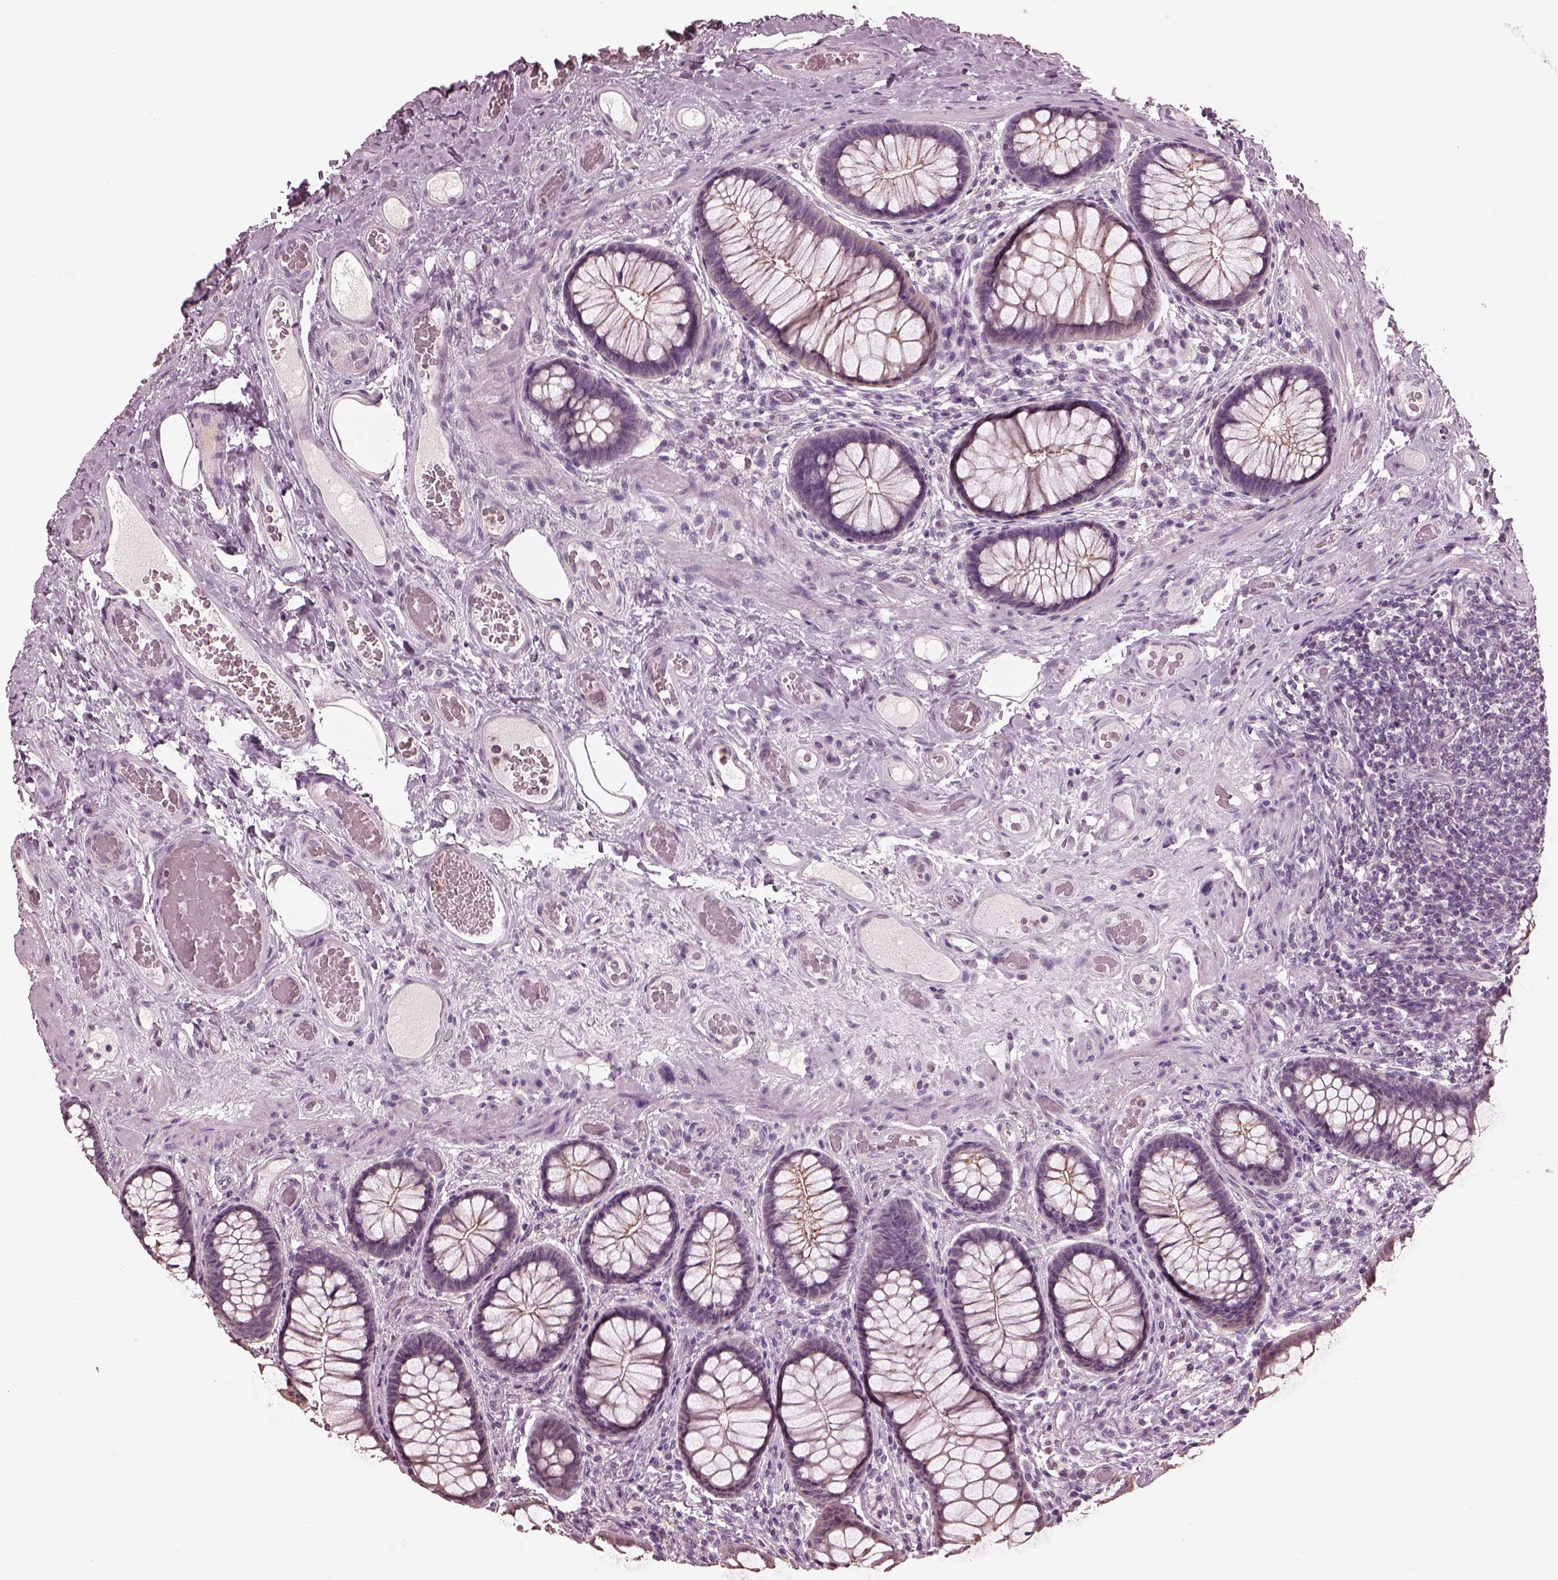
{"staining": {"intensity": "negative", "quantity": "none", "location": "none"}, "tissue": "colon", "cell_type": "Endothelial cells", "image_type": "normal", "snomed": [{"axis": "morphology", "description": "Normal tissue, NOS"}, {"axis": "topography", "description": "Colon"}], "caption": "The immunohistochemistry micrograph has no significant positivity in endothelial cells of colon. The staining is performed using DAB (3,3'-diaminobenzidine) brown chromogen with nuclei counter-stained in using hematoxylin.", "gene": "TSKS", "patient": {"sex": "female", "age": 65}}